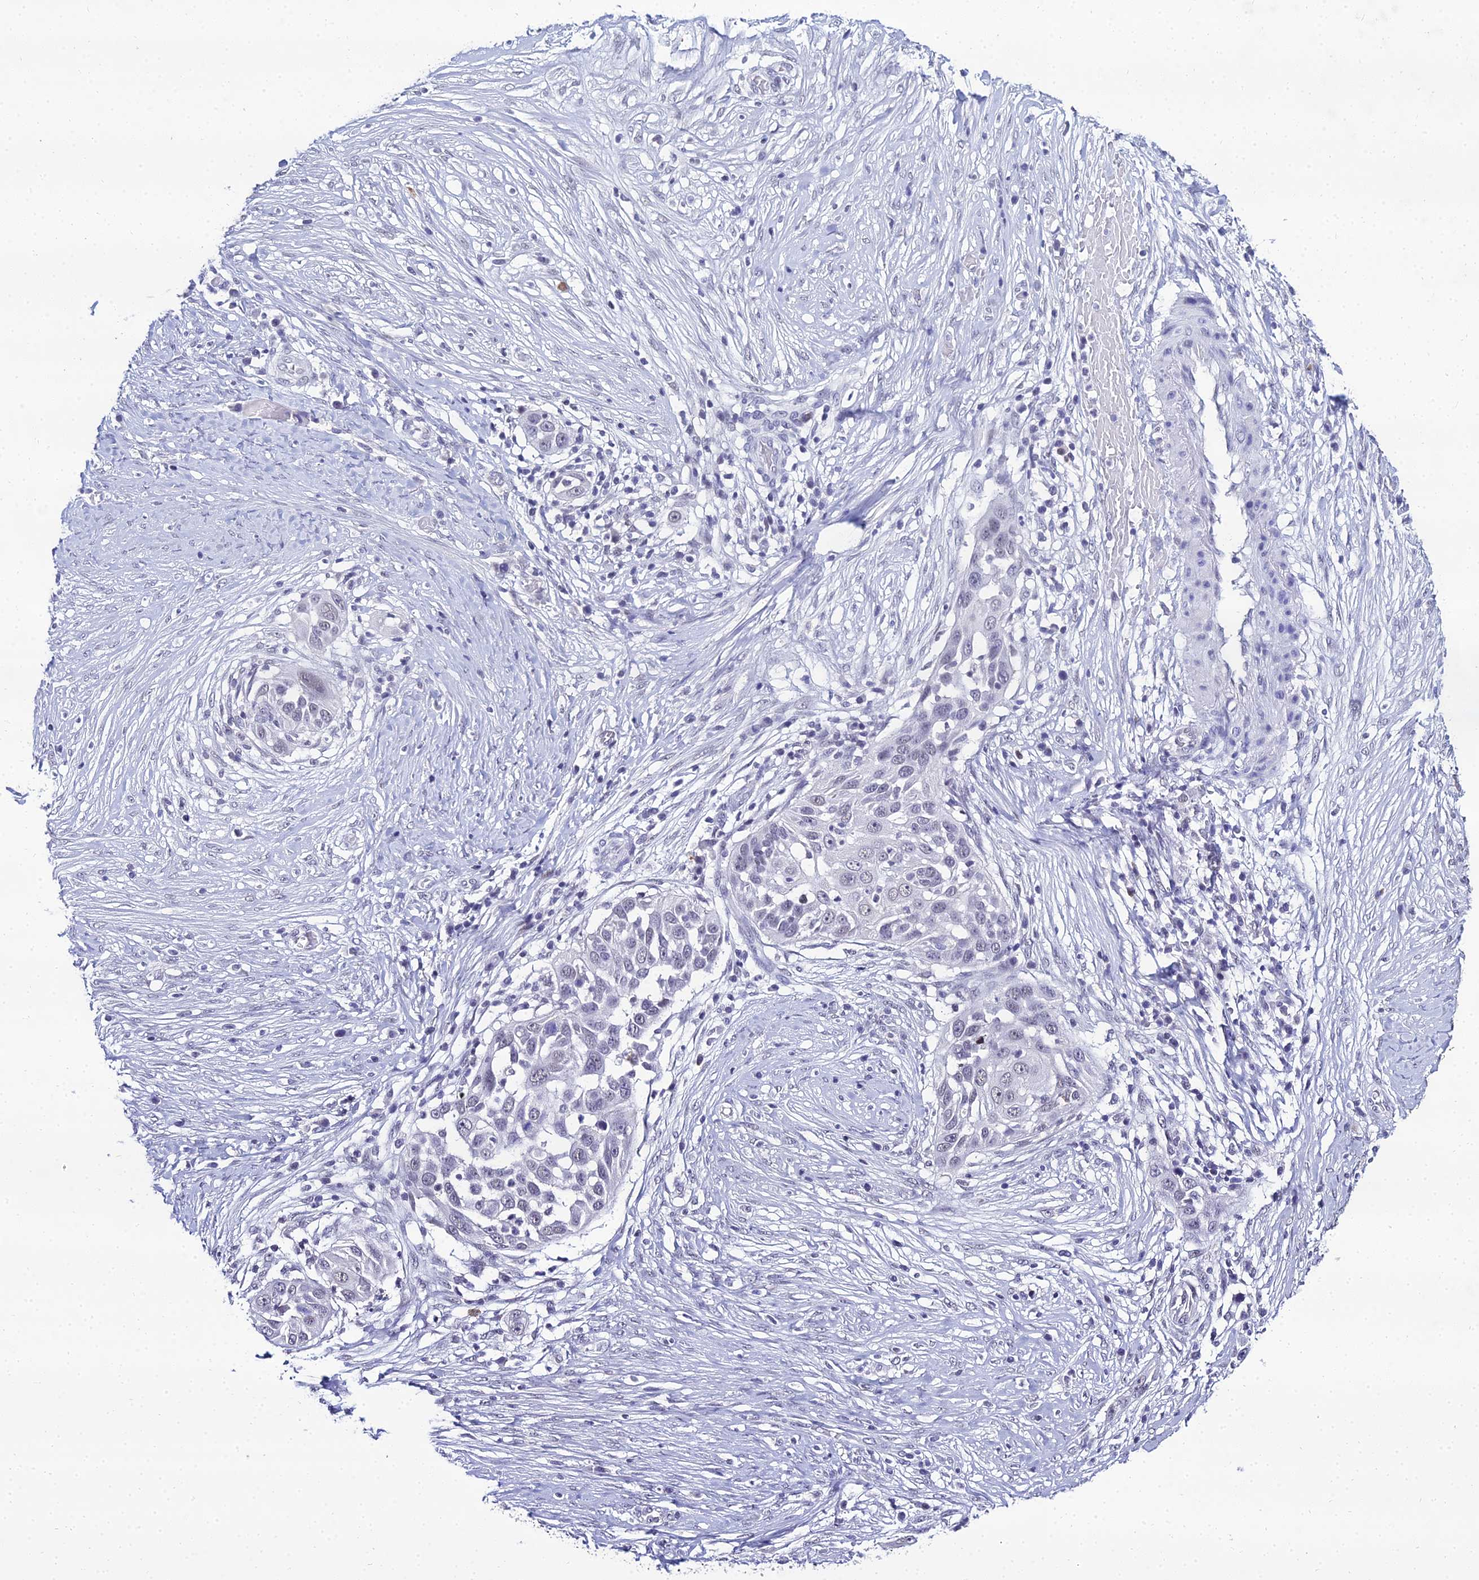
{"staining": {"intensity": "weak", "quantity": "<25%", "location": "nuclear"}, "tissue": "skin cancer", "cell_type": "Tumor cells", "image_type": "cancer", "snomed": [{"axis": "morphology", "description": "Squamous cell carcinoma, NOS"}, {"axis": "topography", "description": "Skin"}], "caption": "The IHC image has no significant staining in tumor cells of squamous cell carcinoma (skin) tissue.", "gene": "PPP4R2", "patient": {"sex": "female", "age": 44}}